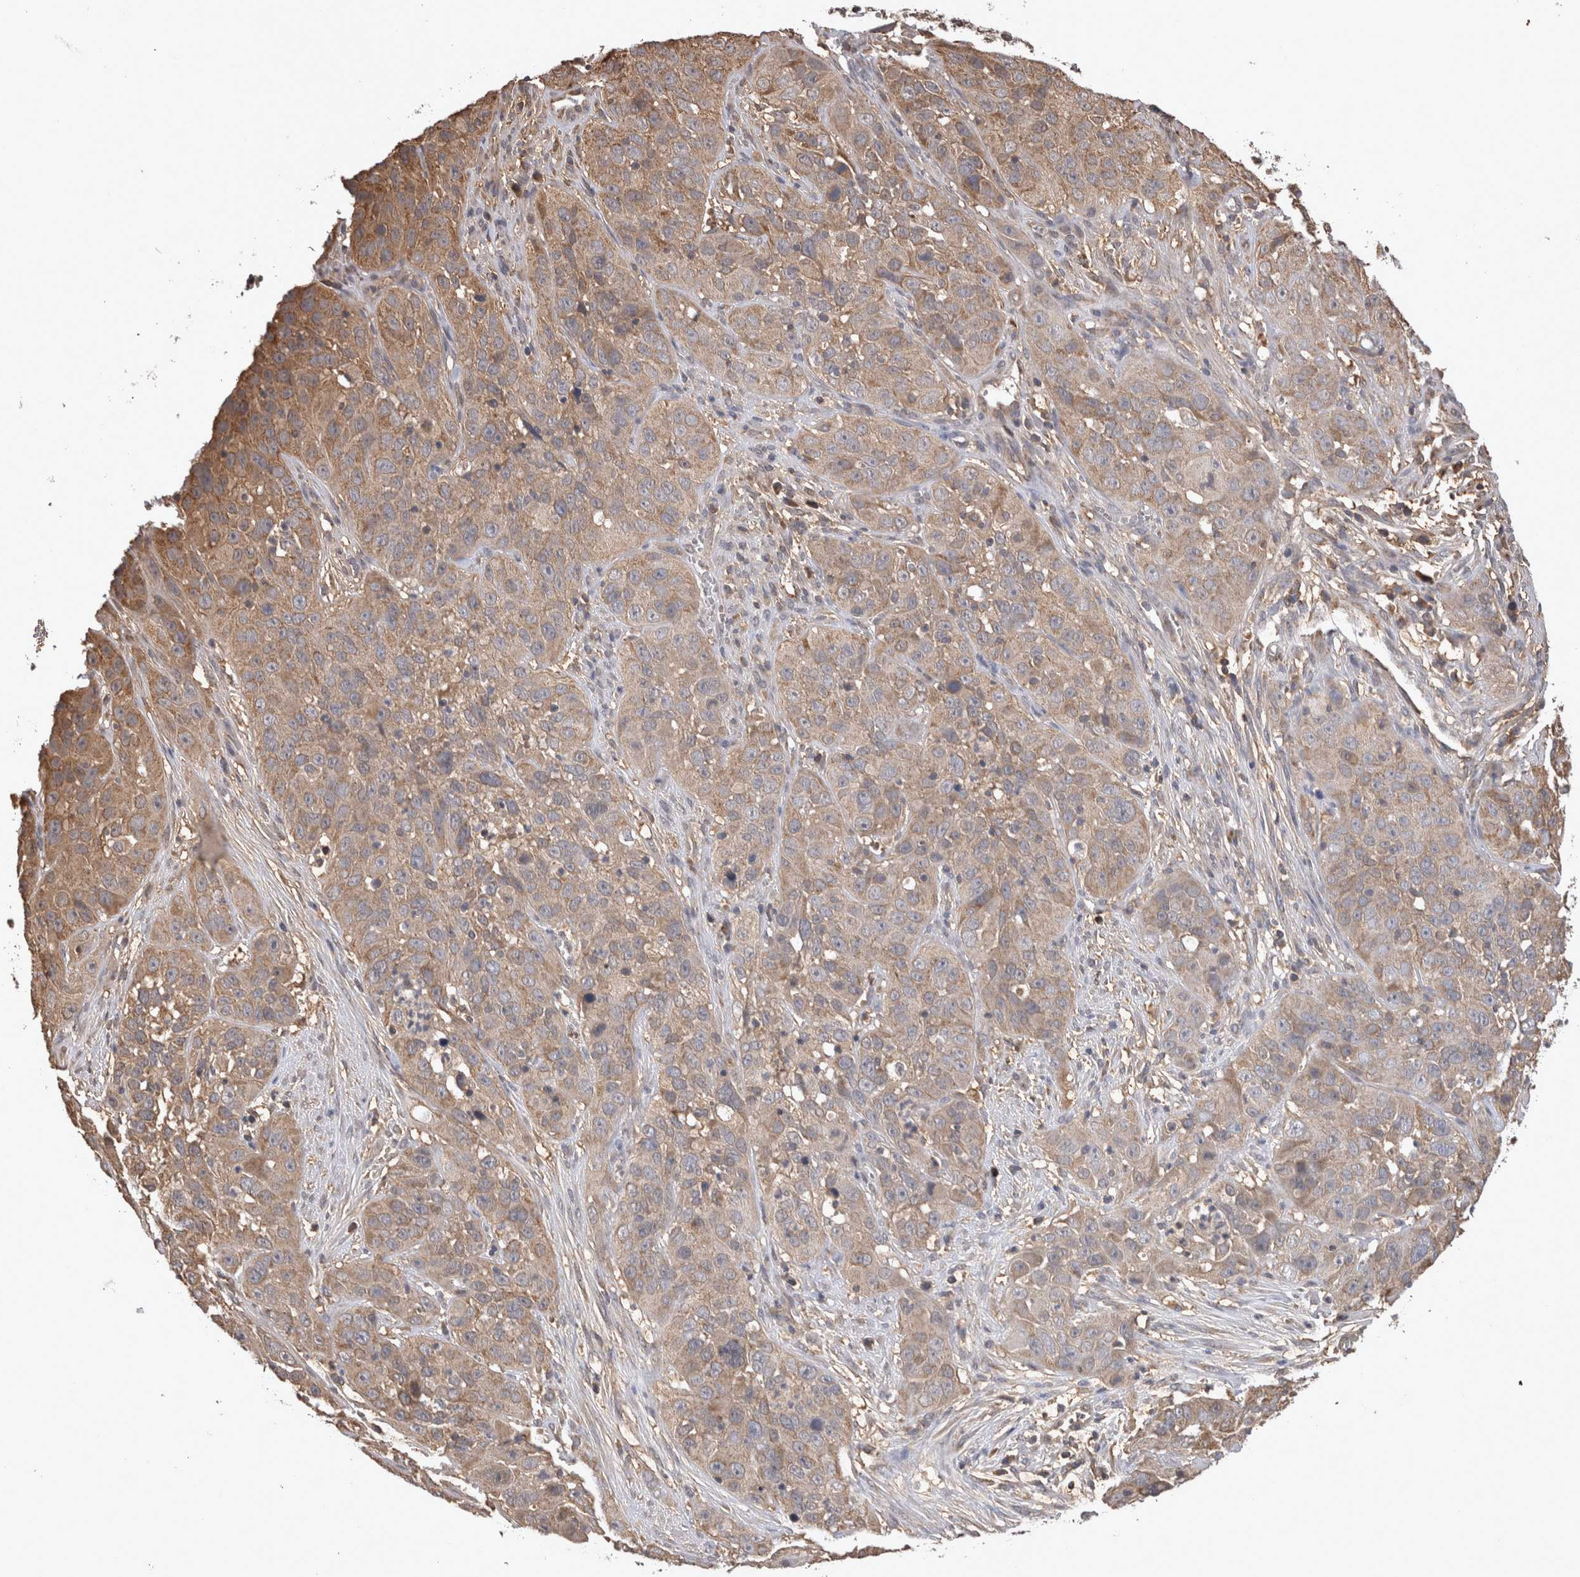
{"staining": {"intensity": "weak", "quantity": ">75%", "location": "cytoplasmic/membranous"}, "tissue": "cervical cancer", "cell_type": "Tumor cells", "image_type": "cancer", "snomed": [{"axis": "morphology", "description": "Squamous cell carcinoma, NOS"}, {"axis": "topography", "description": "Cervix"}], "caption": "Tumor cells exhibit low levels of weak cytoplasmic/membranous positivity in about >75% of cells in human squamous cell carcinoma (cervical). The protein is stained brown, and the nuclei are stained in blue (DAB IHC with brightfield microscopy, high magnification).", "gene": "PREP", "patient": {"sex": "female", "age": 32}}